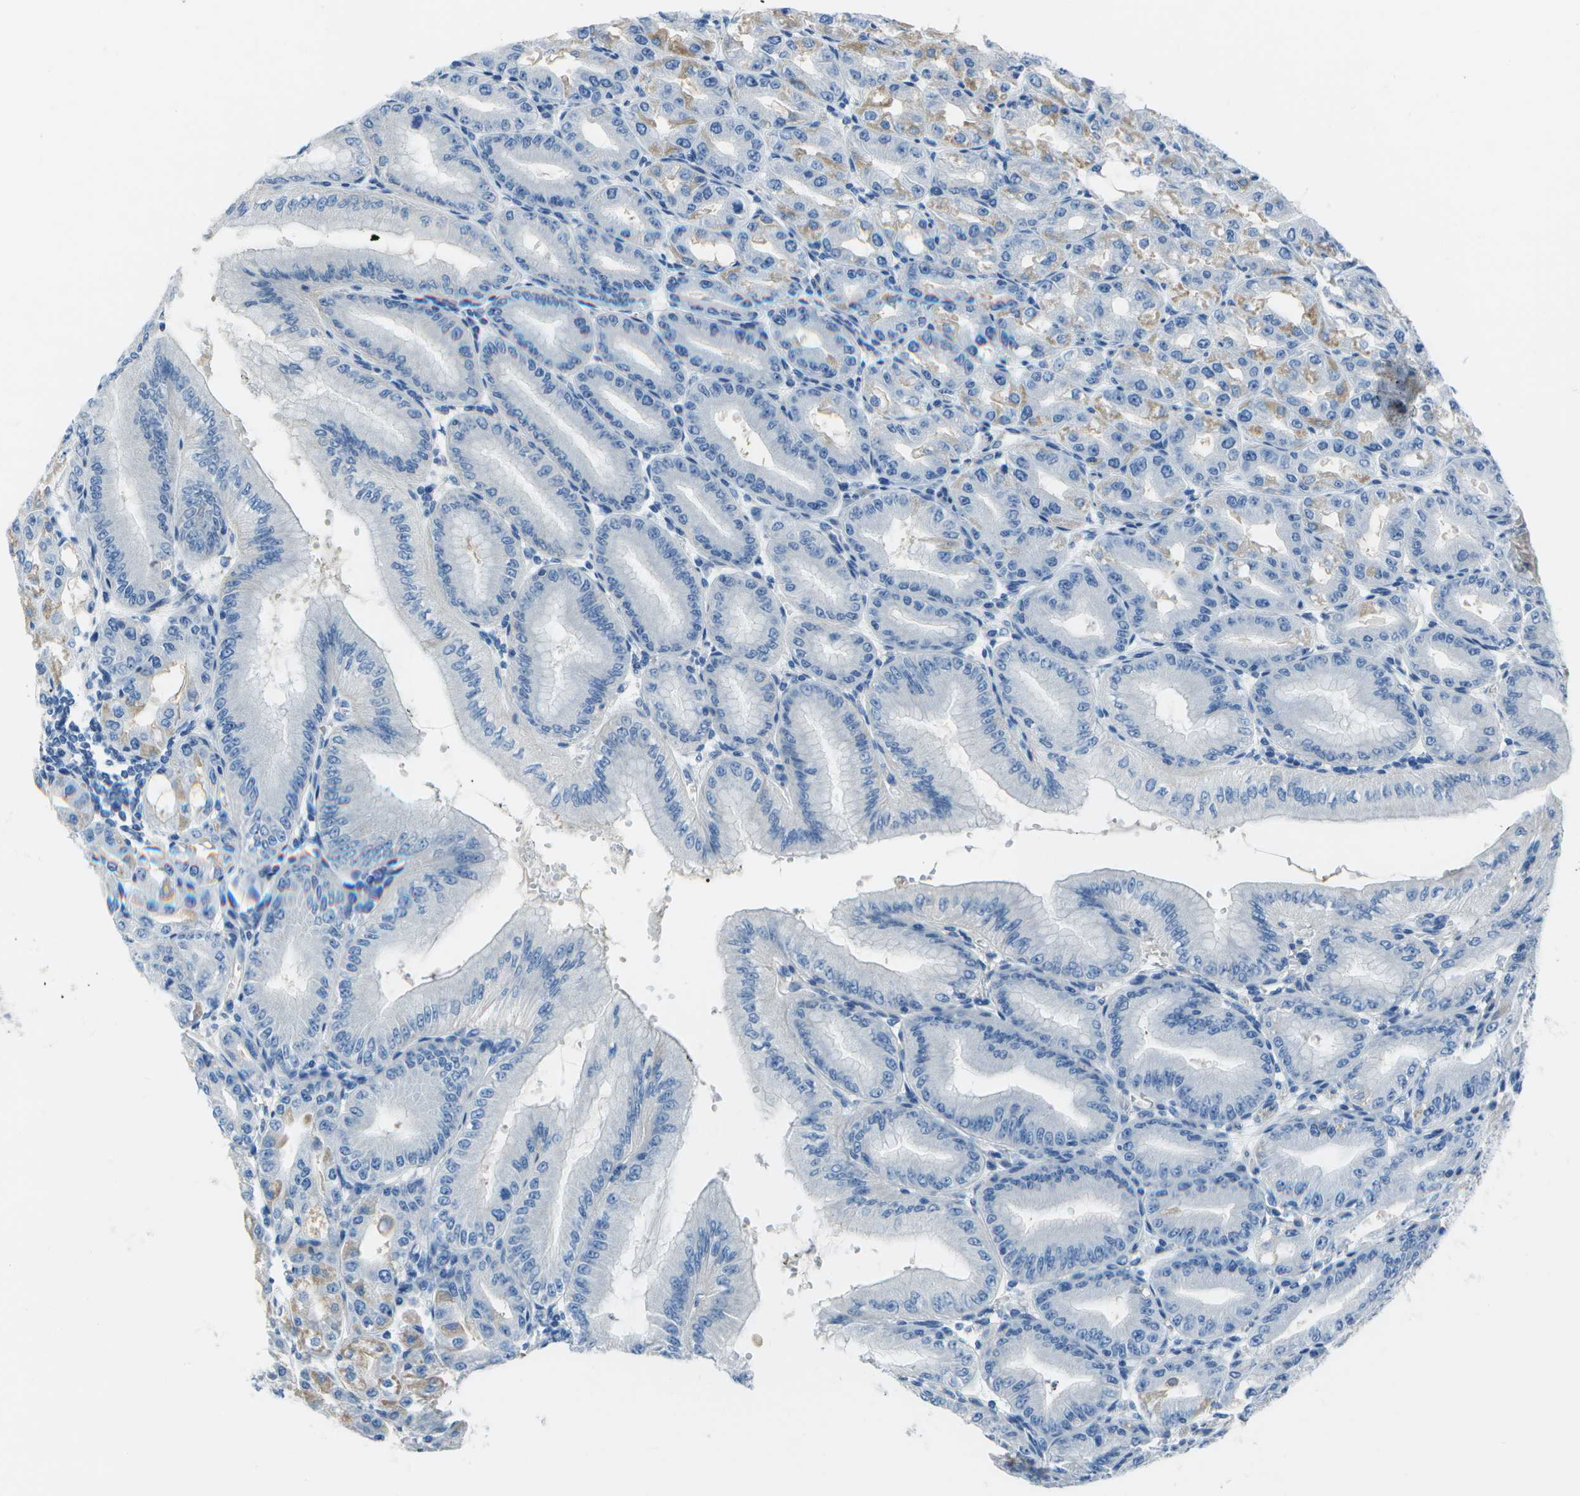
{"staining": {"intensity": "negative", "quantity": "none", "location": "none"}, "tissue": "stomach", "cell_type": "Glandular cells", "image_type": "normal", "snomed": [{"axis": "morphology", "description": "Normal tissue, NOS"}, {"axis": "topography", "description": "Stomach, lower"}], "caption": "Micrograph shows no protein positivity in glandular cells of unremarkable stomach.", "gene": "DCT", "patient": {"sex": "male", "age": 71}}